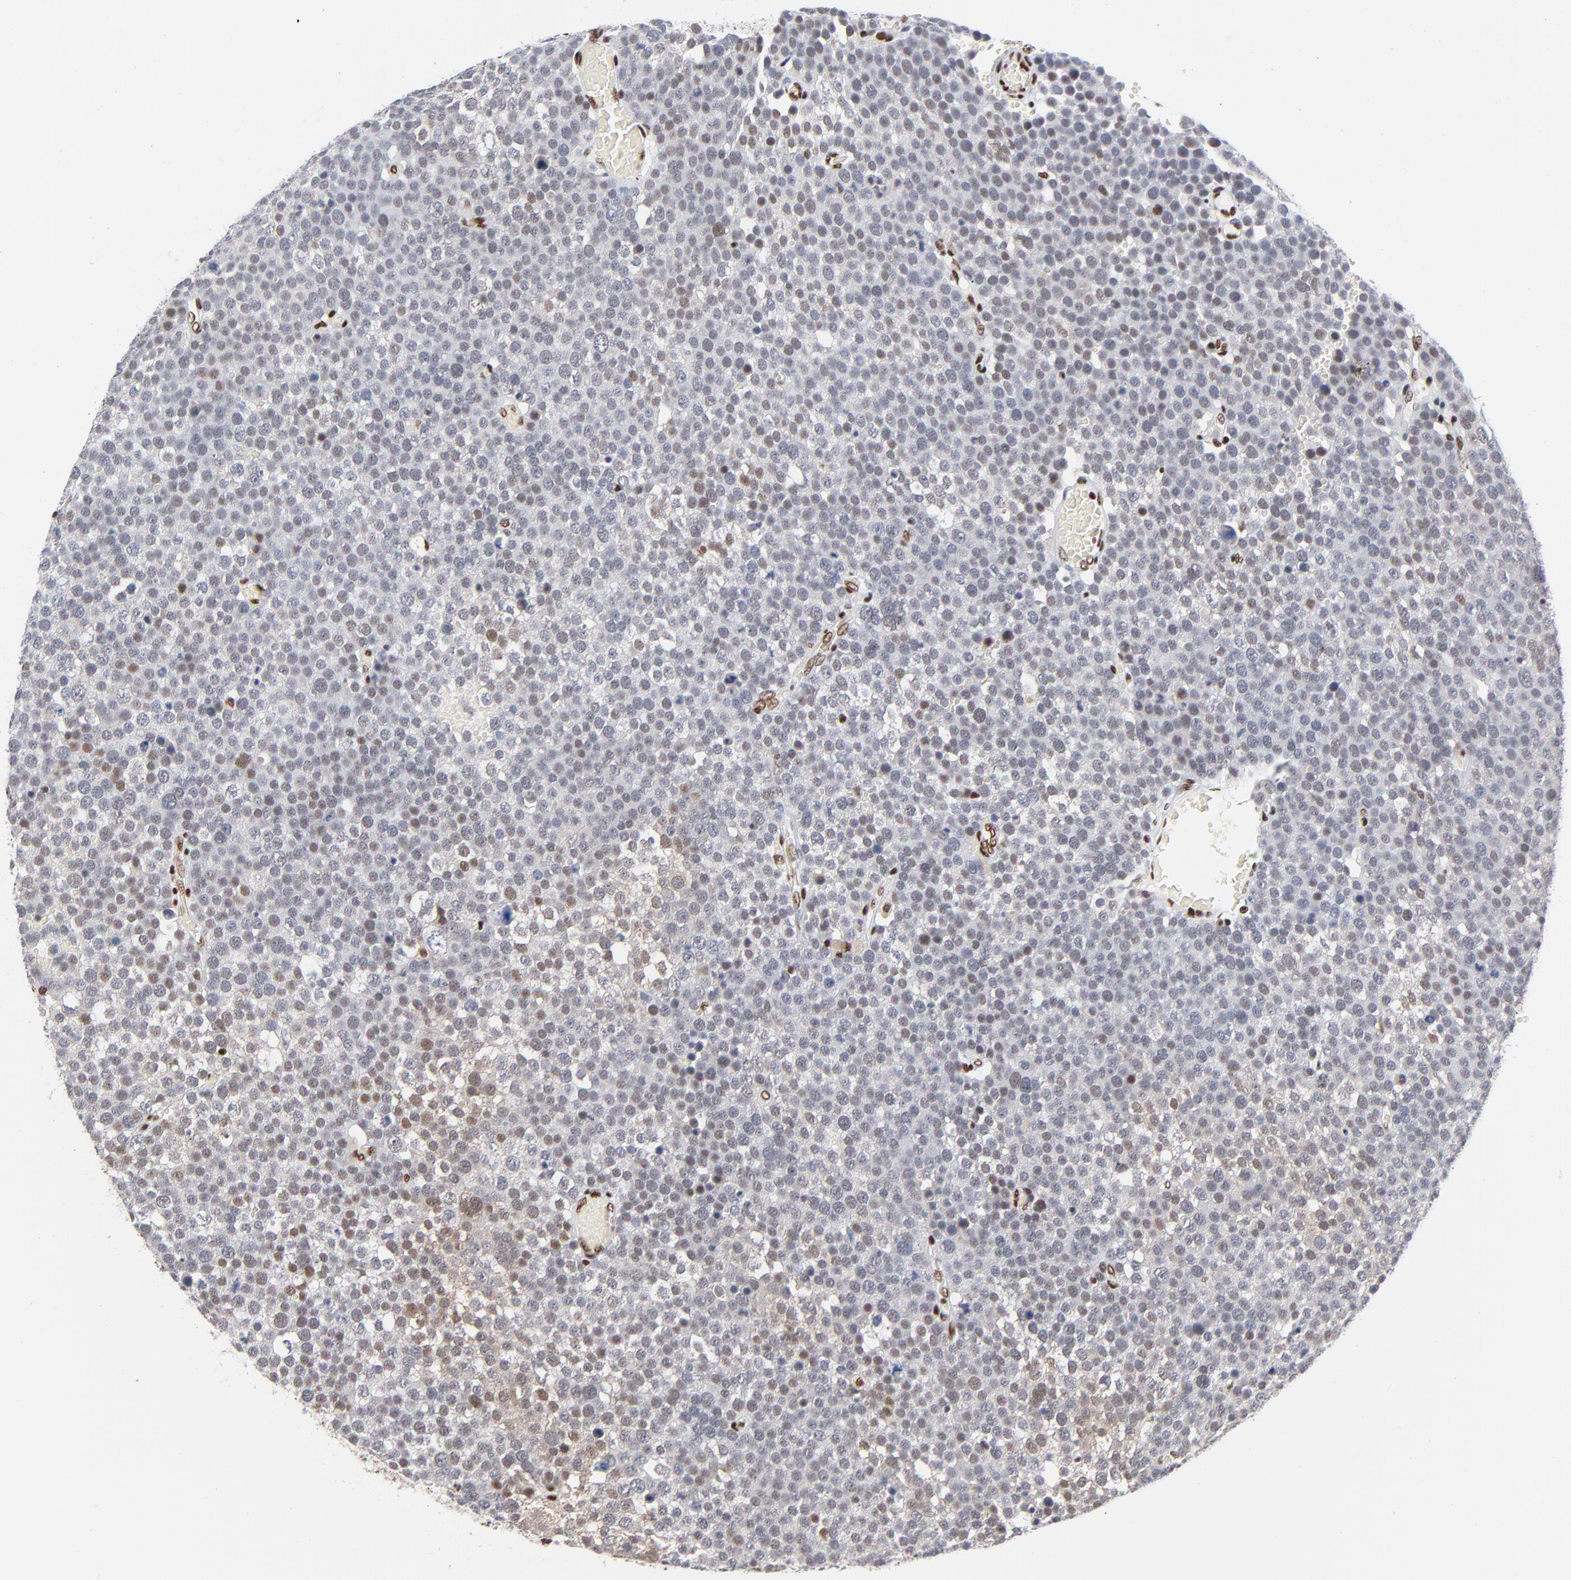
{"staining": {"intensity": "moderate", "quantity": "25%-75%", "location": "nuclear"}, "tissue": "testis cancer", "cell_type": "Tumor cells", "image_type": "cancer", "snomed": [{"axis": "morphology", "description": "Seminoma, NOS"}, {"axis": "topography", "description": "Testis"}], "caption": "Tumor cells exhibit medium levels of moderate nuclear positivity in approximately 25%-75% of cells in human testis seminoma.", "gene": "CREB1", "patient": {"sex": "male", "age": 71}}